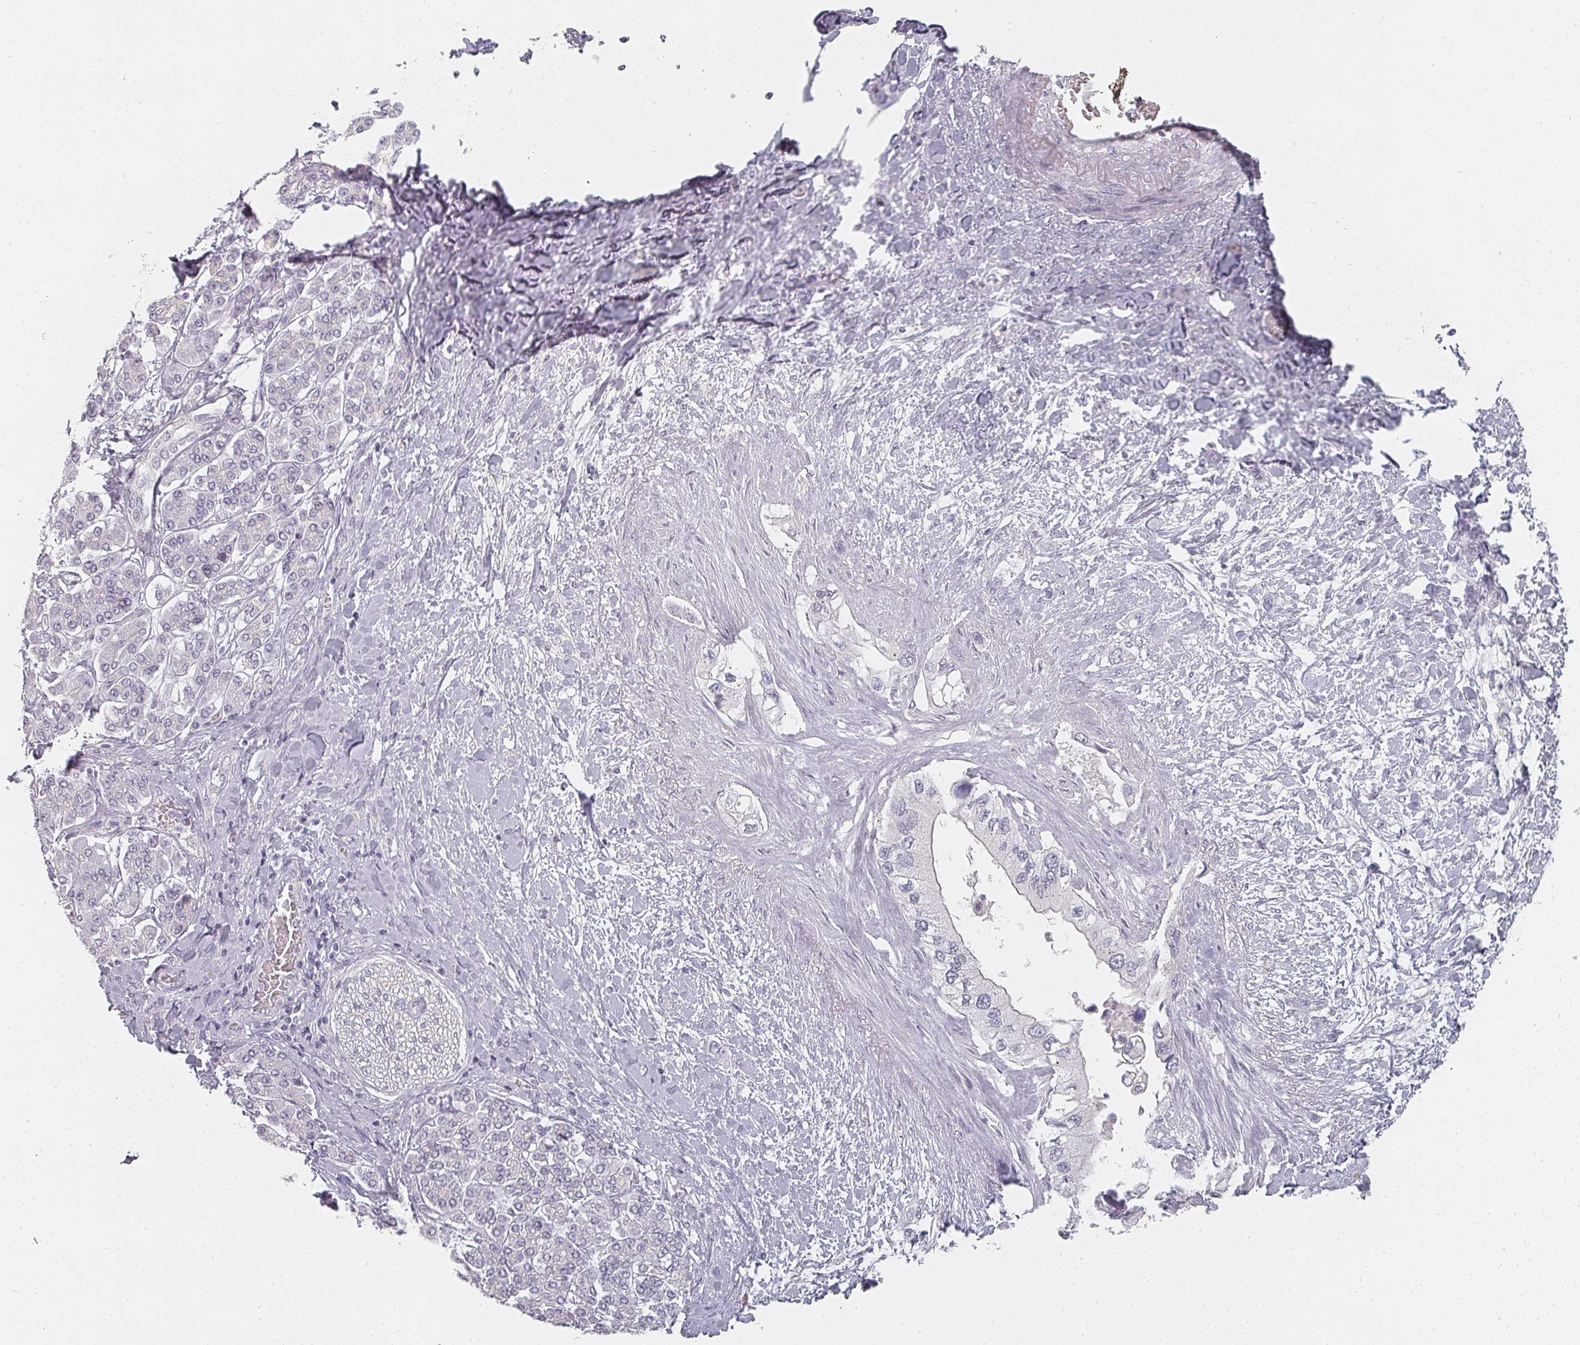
{"staining": {"intensity": "negative", "quantity": "none", "location": "none"}, "tissue": "pancreatic cancer", "cell_type": "Tumor cells", "image_type": "cancer", "snomed": [{"axis": "morphology", "description": "Inflammation, NOS"}, {"axis": "morphology", "description": "Adenocarcinoma, NOS"}, {"axis": "topography", "description": "Pancreas"}], "caption": "DAB (3,3'-diaminobenzidine) immunohistochemical staining of human pancreatic cancer displays no significant expression in tumor cells. (DAB (3,3'-diaminobenzidine) immunohistochemistry (IHC) with hematoxylin counter stain).", "gene": "SHISA2", "patient": {"sex": "female", "age": 56}}